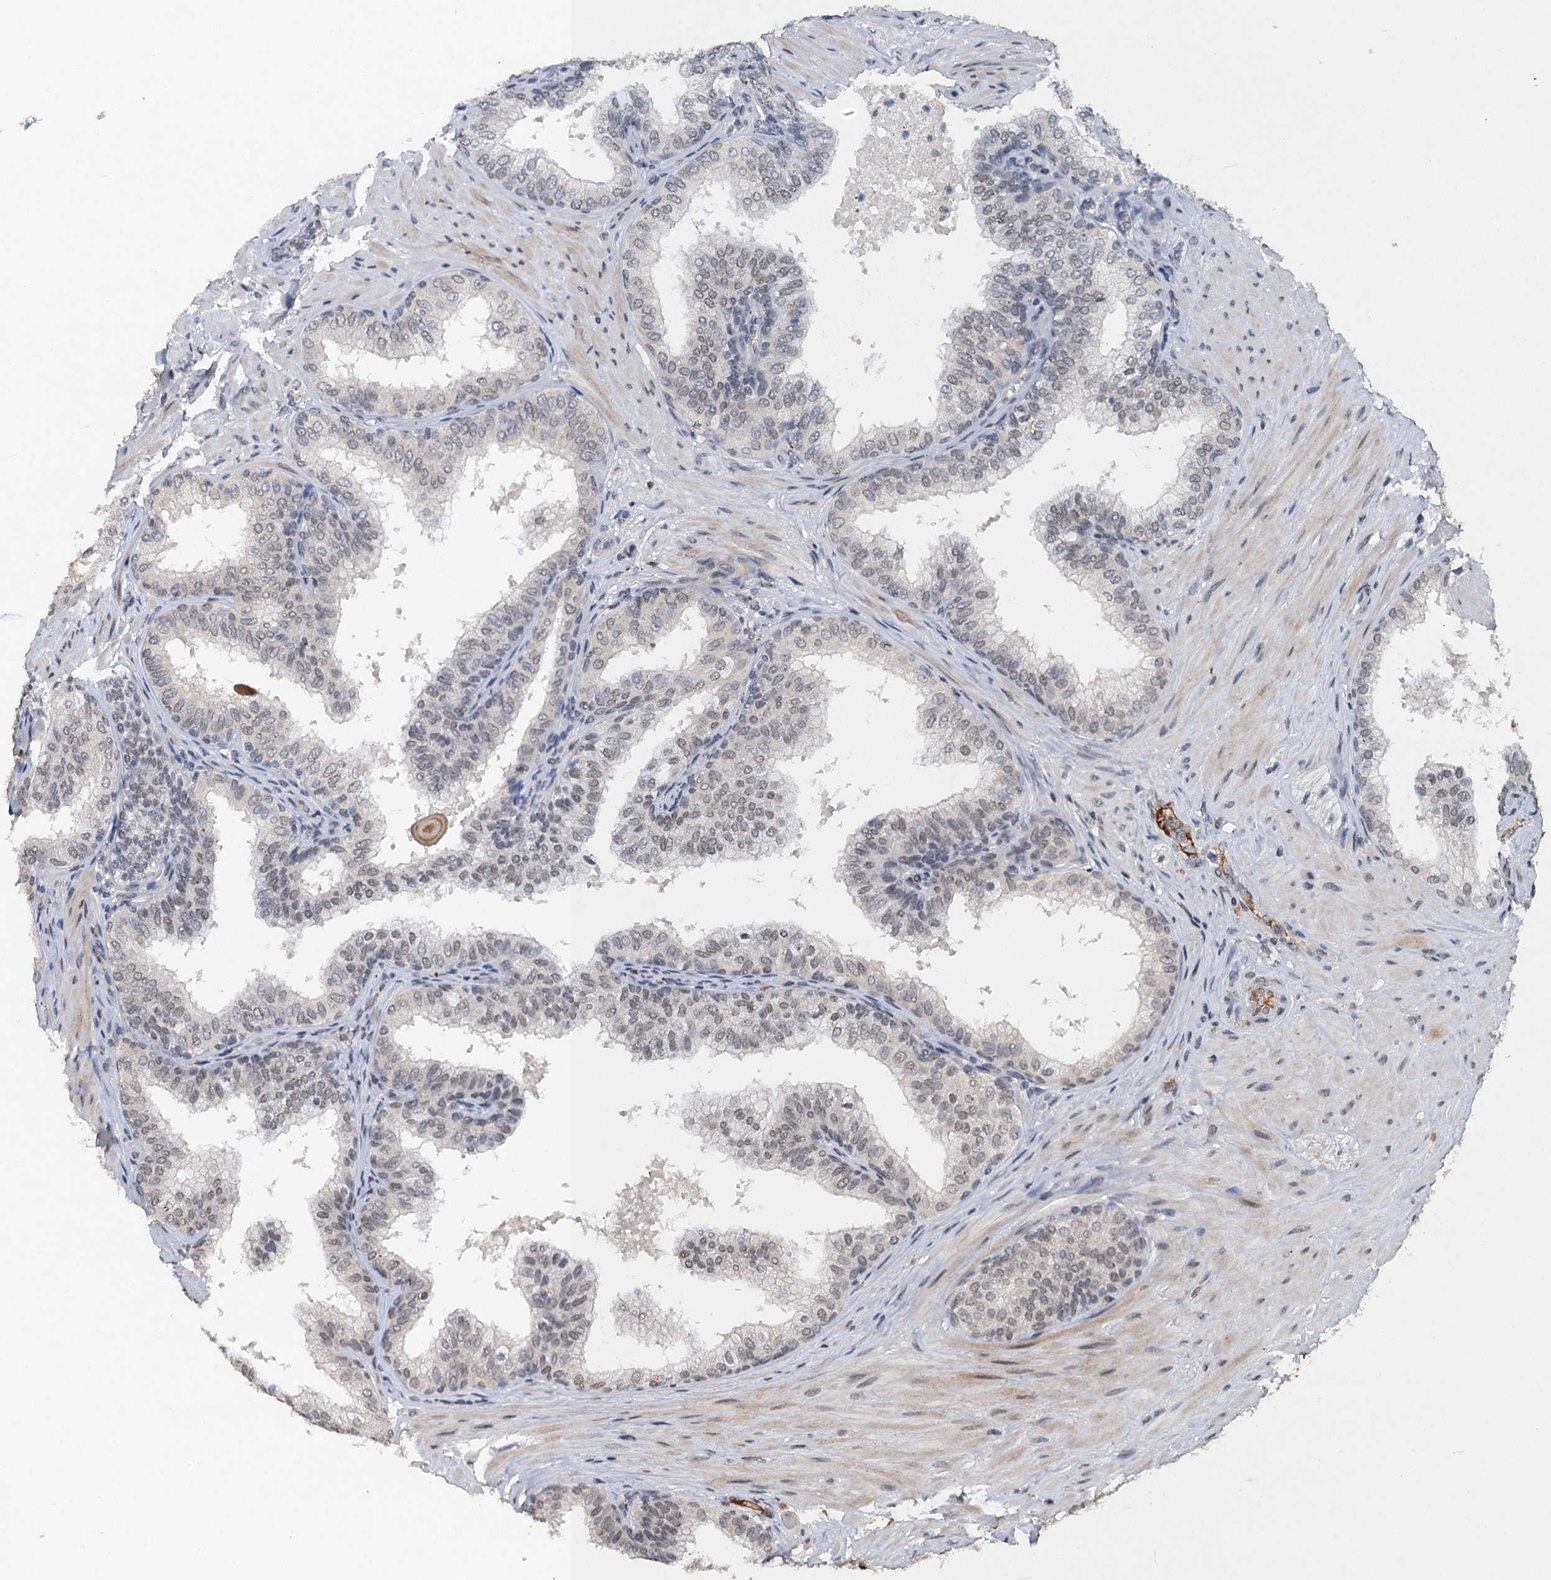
{"staining": {"intensity": "moderate", "quantity": "25%-75%", "location": "nuclear"}, "tissue": "prostate", "cell_type": "Glandular cells", "image_type": "normal", "snomed": [{"axis": "morphology", "description": "Normal tissue, NOS"}, {"axis": "topography", "description": "Prostate"}], "caption": "Prostate stained with immunohistochemistry (IHC) shows moderate nuclear staining in about 25%-75% of glandular cells.", "gene": "CSTF3", "patient": {"sex": "male", "age": 60}}